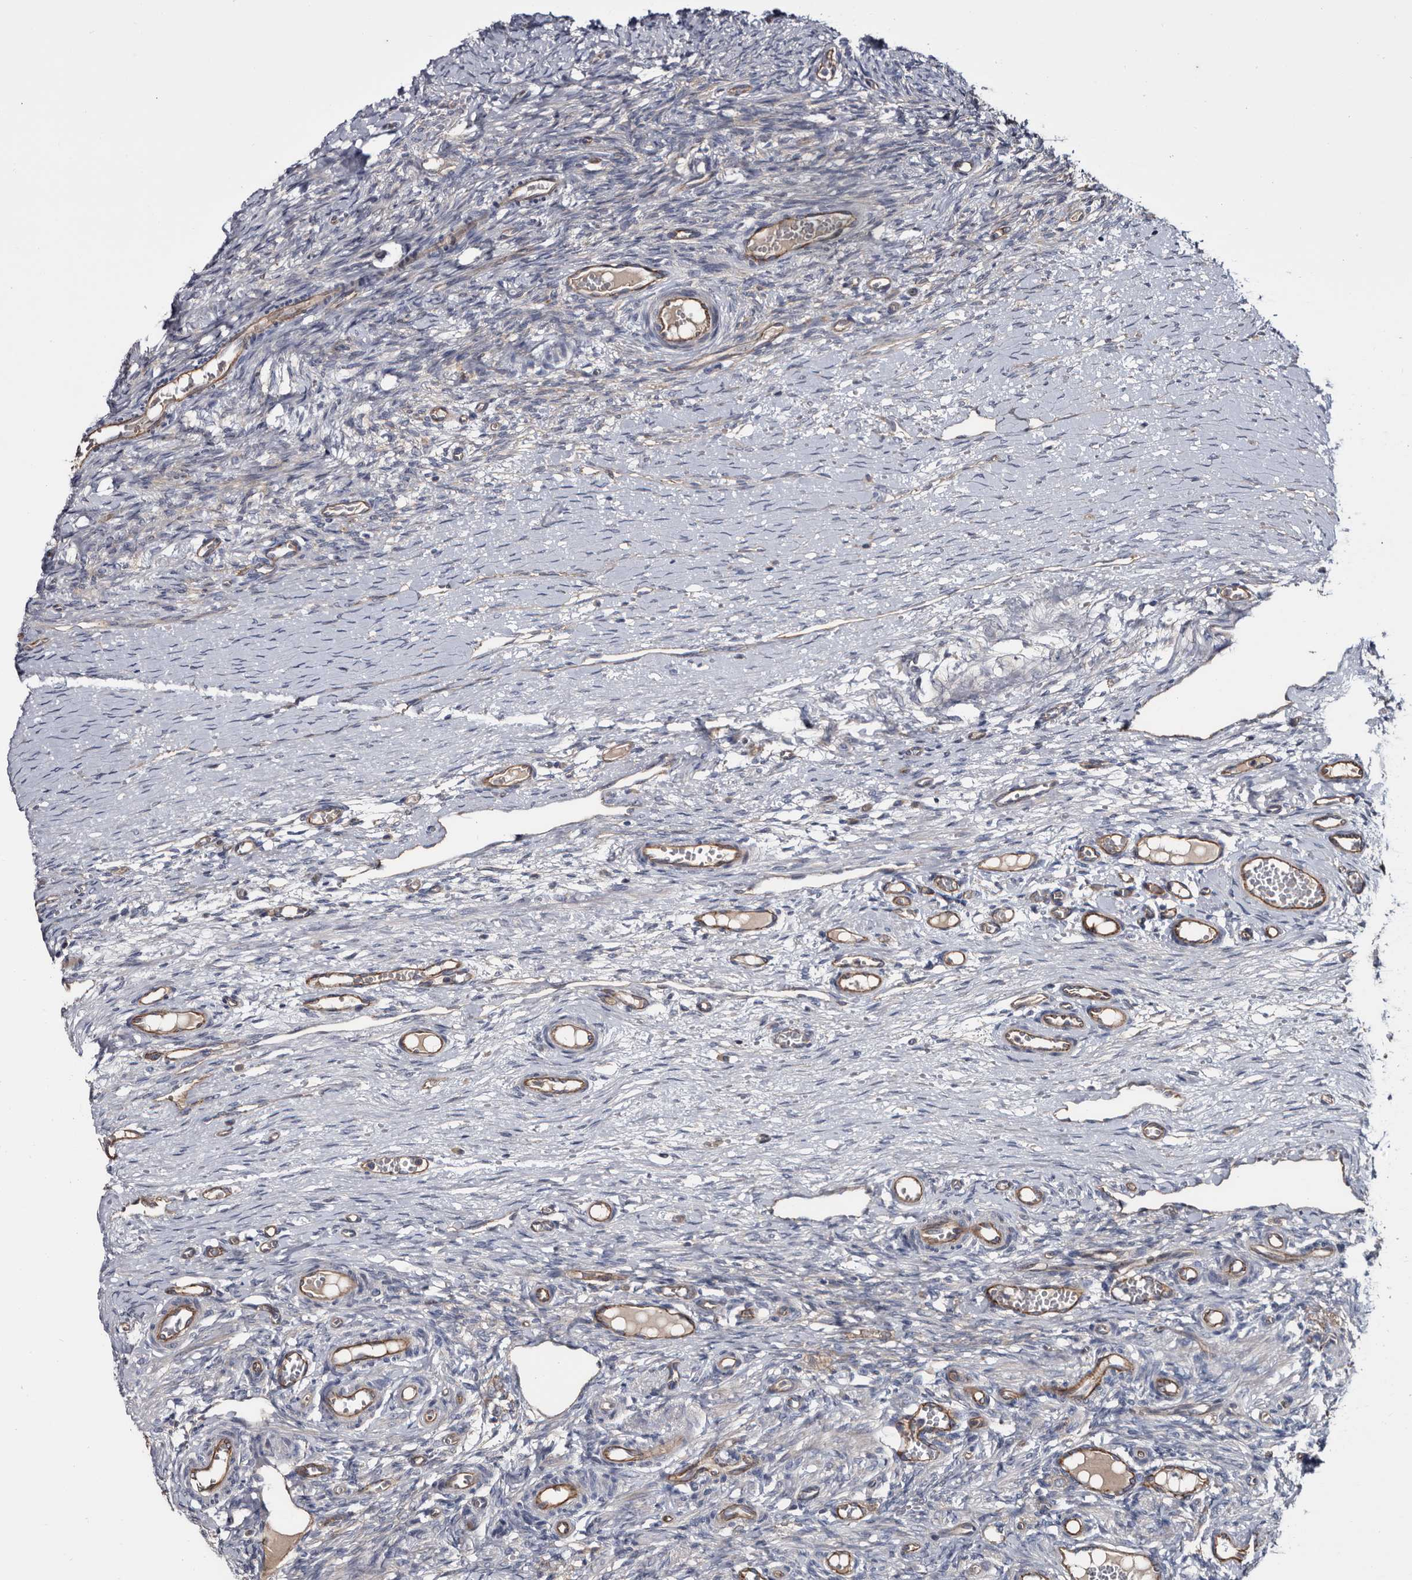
{"staining": {"intensity": "negative", "quantity": "none", "location": "none"}, "tissue": "ovary", "cell_type": "Ovarian stroma cells", "image_type": "normal", "snomed": [{"axis": "morphology", "description": "Adenocarcinoma, NOS"}, {"axis": "topography", "description": "Endometrium"}], "caption": "A micrograph of human ovary is negative for staining in ovarian stroma cells. The staining was performed using DAB (3,3'-diaminobenzidine) to visualize the protein expression in brown, while the nuclei were stained in blue with hematoxylin (Magnification: 20x).", "gene": "TSPAN17", "patient": {"sex": "female", "age": 32}}